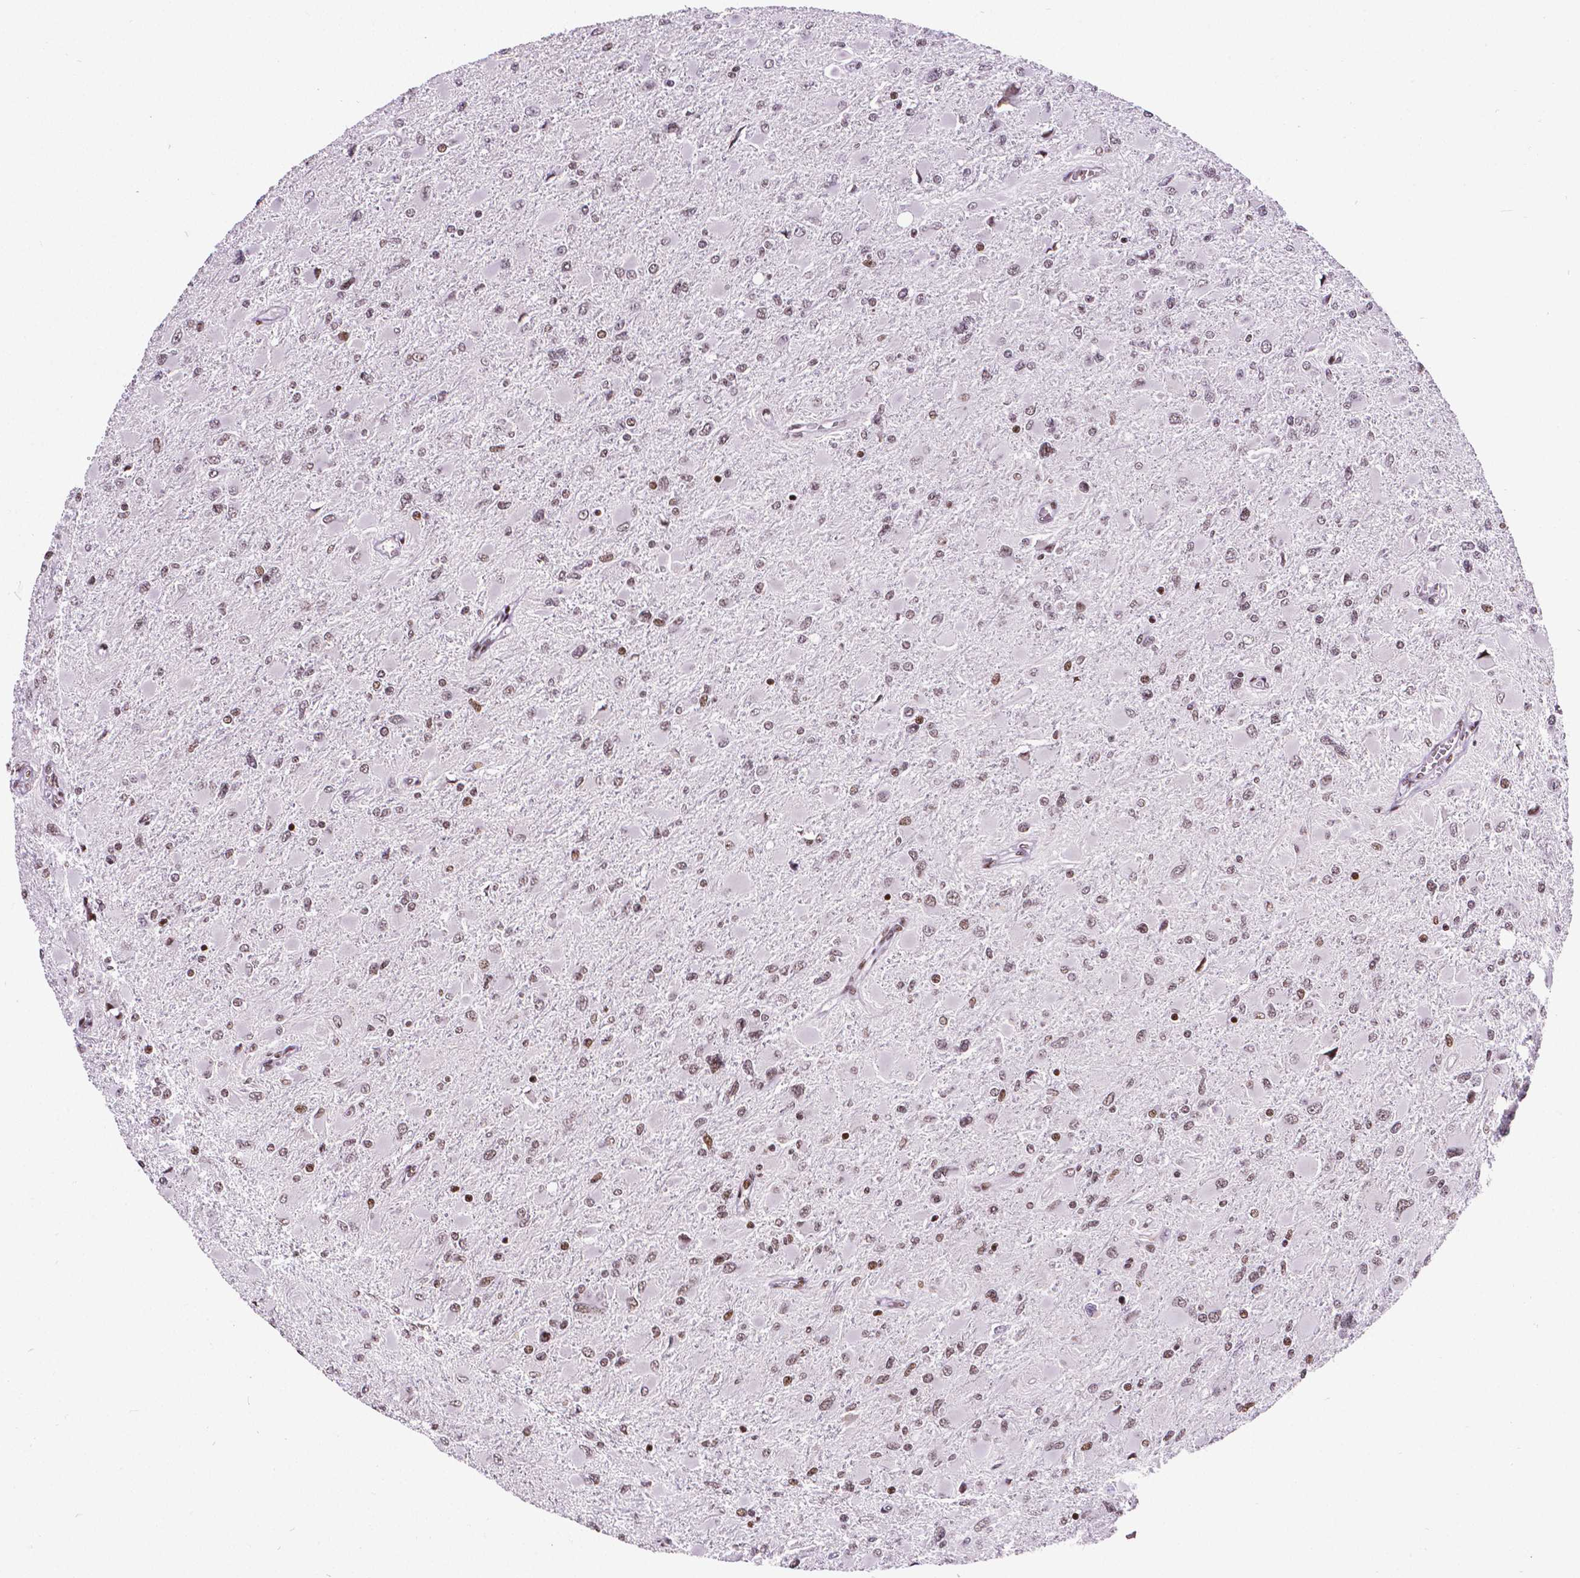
{"staining": {"intensity": "moderate", "quantity": ">75%", "location": "nuclear"}, "tissue": "glioma", "cell_type": "Tumor cells", "image_type": "cancer", "snomed": [{"axis": "morphology", "description": "Glioma, malignant, High grade"}, {"axis": "topography", "description": "Cerebral cortex"}], "caption": "Moderate nuclear protein positivity is seen in approximately >75% of tumor cells in glioma.", "gene": "CTCF", "patient": {"sex": "female", "age": 36}}